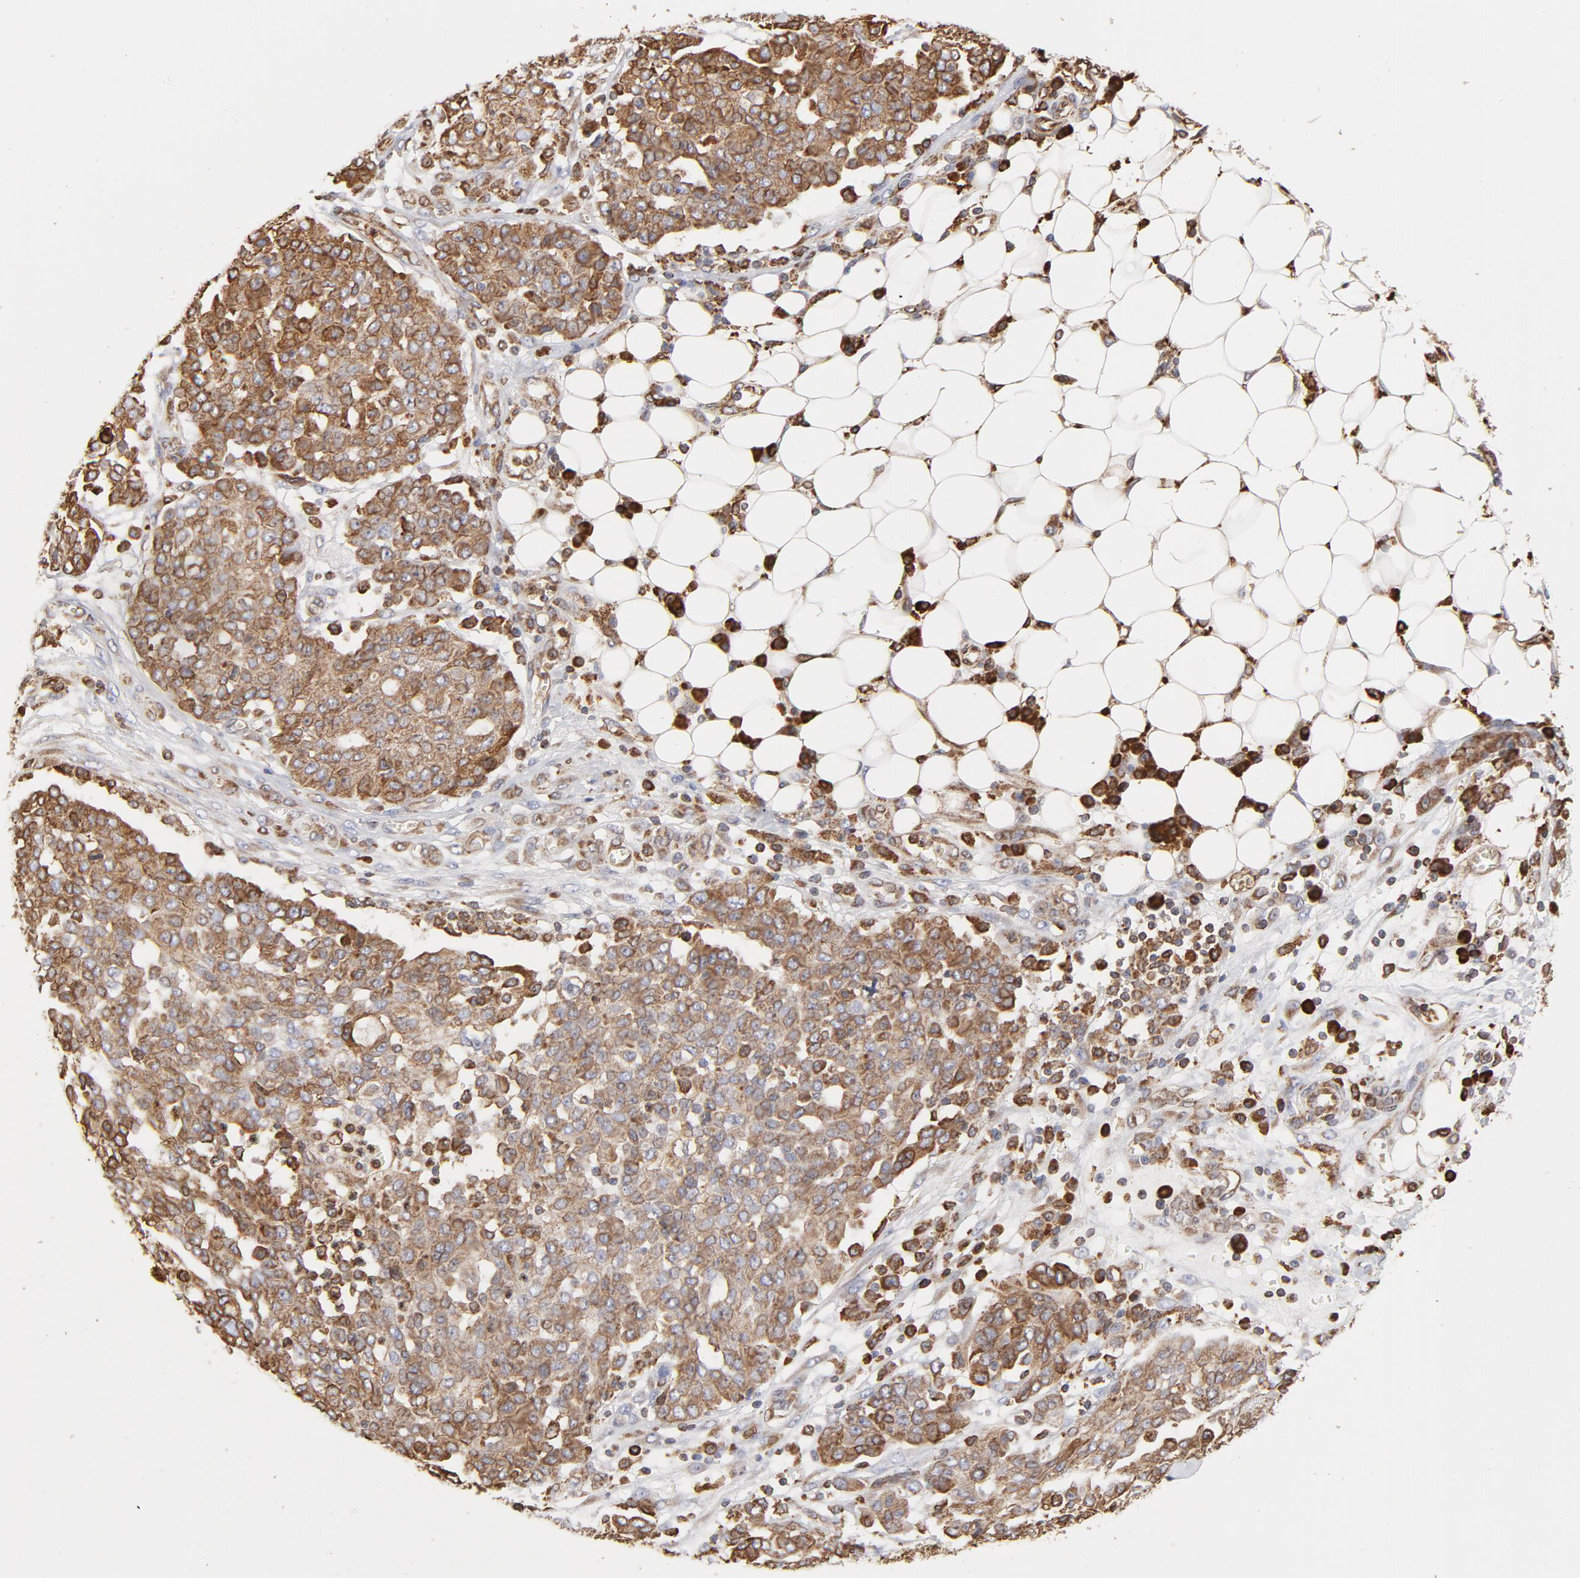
{"staining": {"intensity": "weak", "quantity": ">75%", "location": "cytoplasmic/membranous"}, "tissue": "ovarian cancer", "cell_type": "Tumor cells", "image_type": "cancer", "snomed": [{"axis": "morphology", "description": "Cystadenocarcinoma, serous, NOS"}, {"axis": "topography", "description": "Soft tissue"}, {"axis": "topography", "description": "Ovary"}], "caption": "DAB (3,3'-diaminobenzidine) immunohistochemical staining of human ovarian cancer displays weak cytoplasmic/membranous protein positivity in approximately >75% of tumor cells.", "gene": "CANX", "patient": {"sex": "female", "age": 57}}